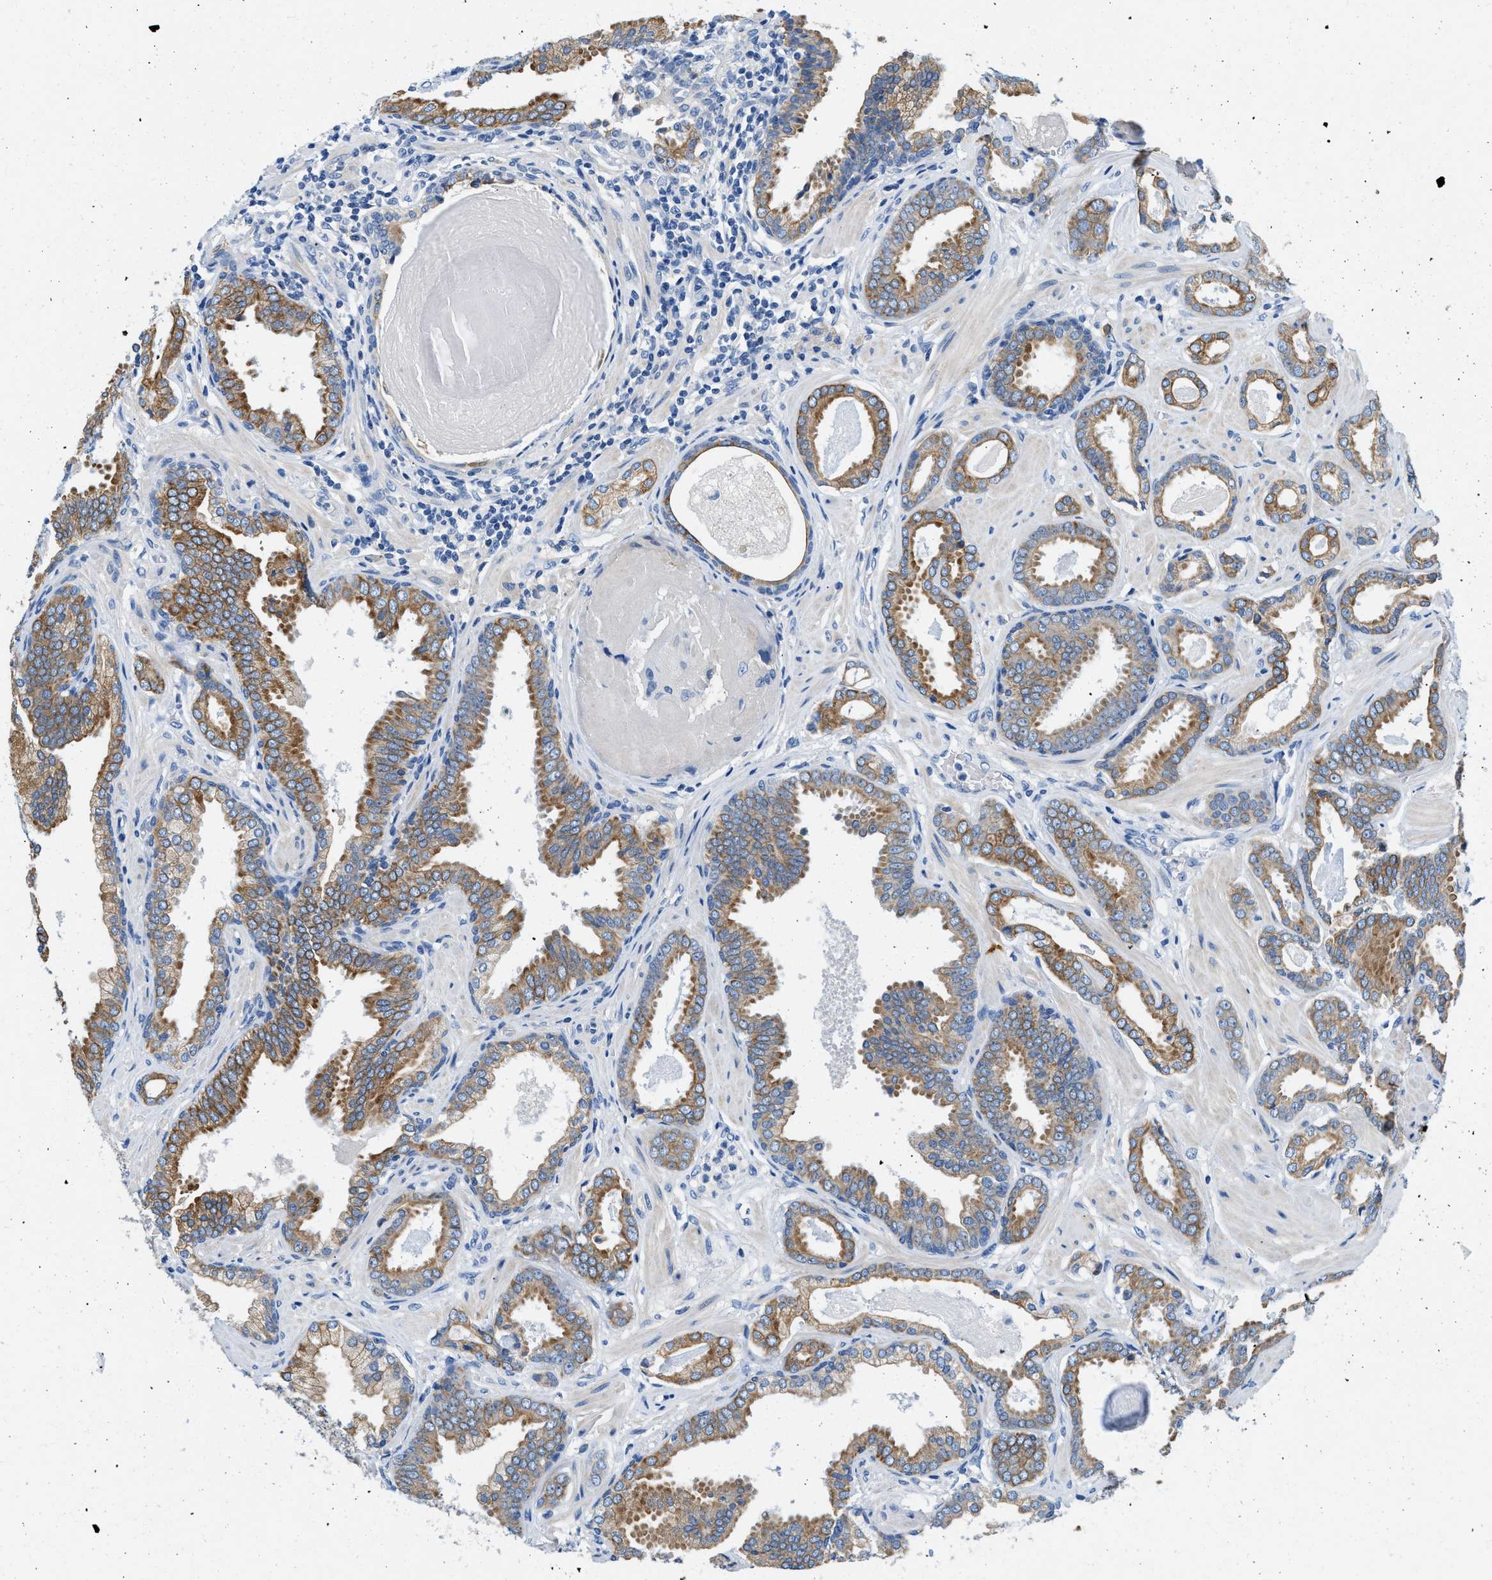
{"staining": {"intensity": "moderate", "quantity": ">75%", "location": "cytoplasmic/membranous"}, "tissue": "prostate cancer", "cell_type": "Tumor cells", "image_type": "cancer", "snomed": [{"axis": "morphology", "description": "Adenocarcinoma, Low grade"}, {"axis": "topography", "description": "Prostate"}], "caption": "Human prostate cancer (low-grade adenocarcinoma) stained with a protein marker displays moderate staining in tumor cells.", "gene": "BPGM", "patient": {"sex": "male", "age": 53}}